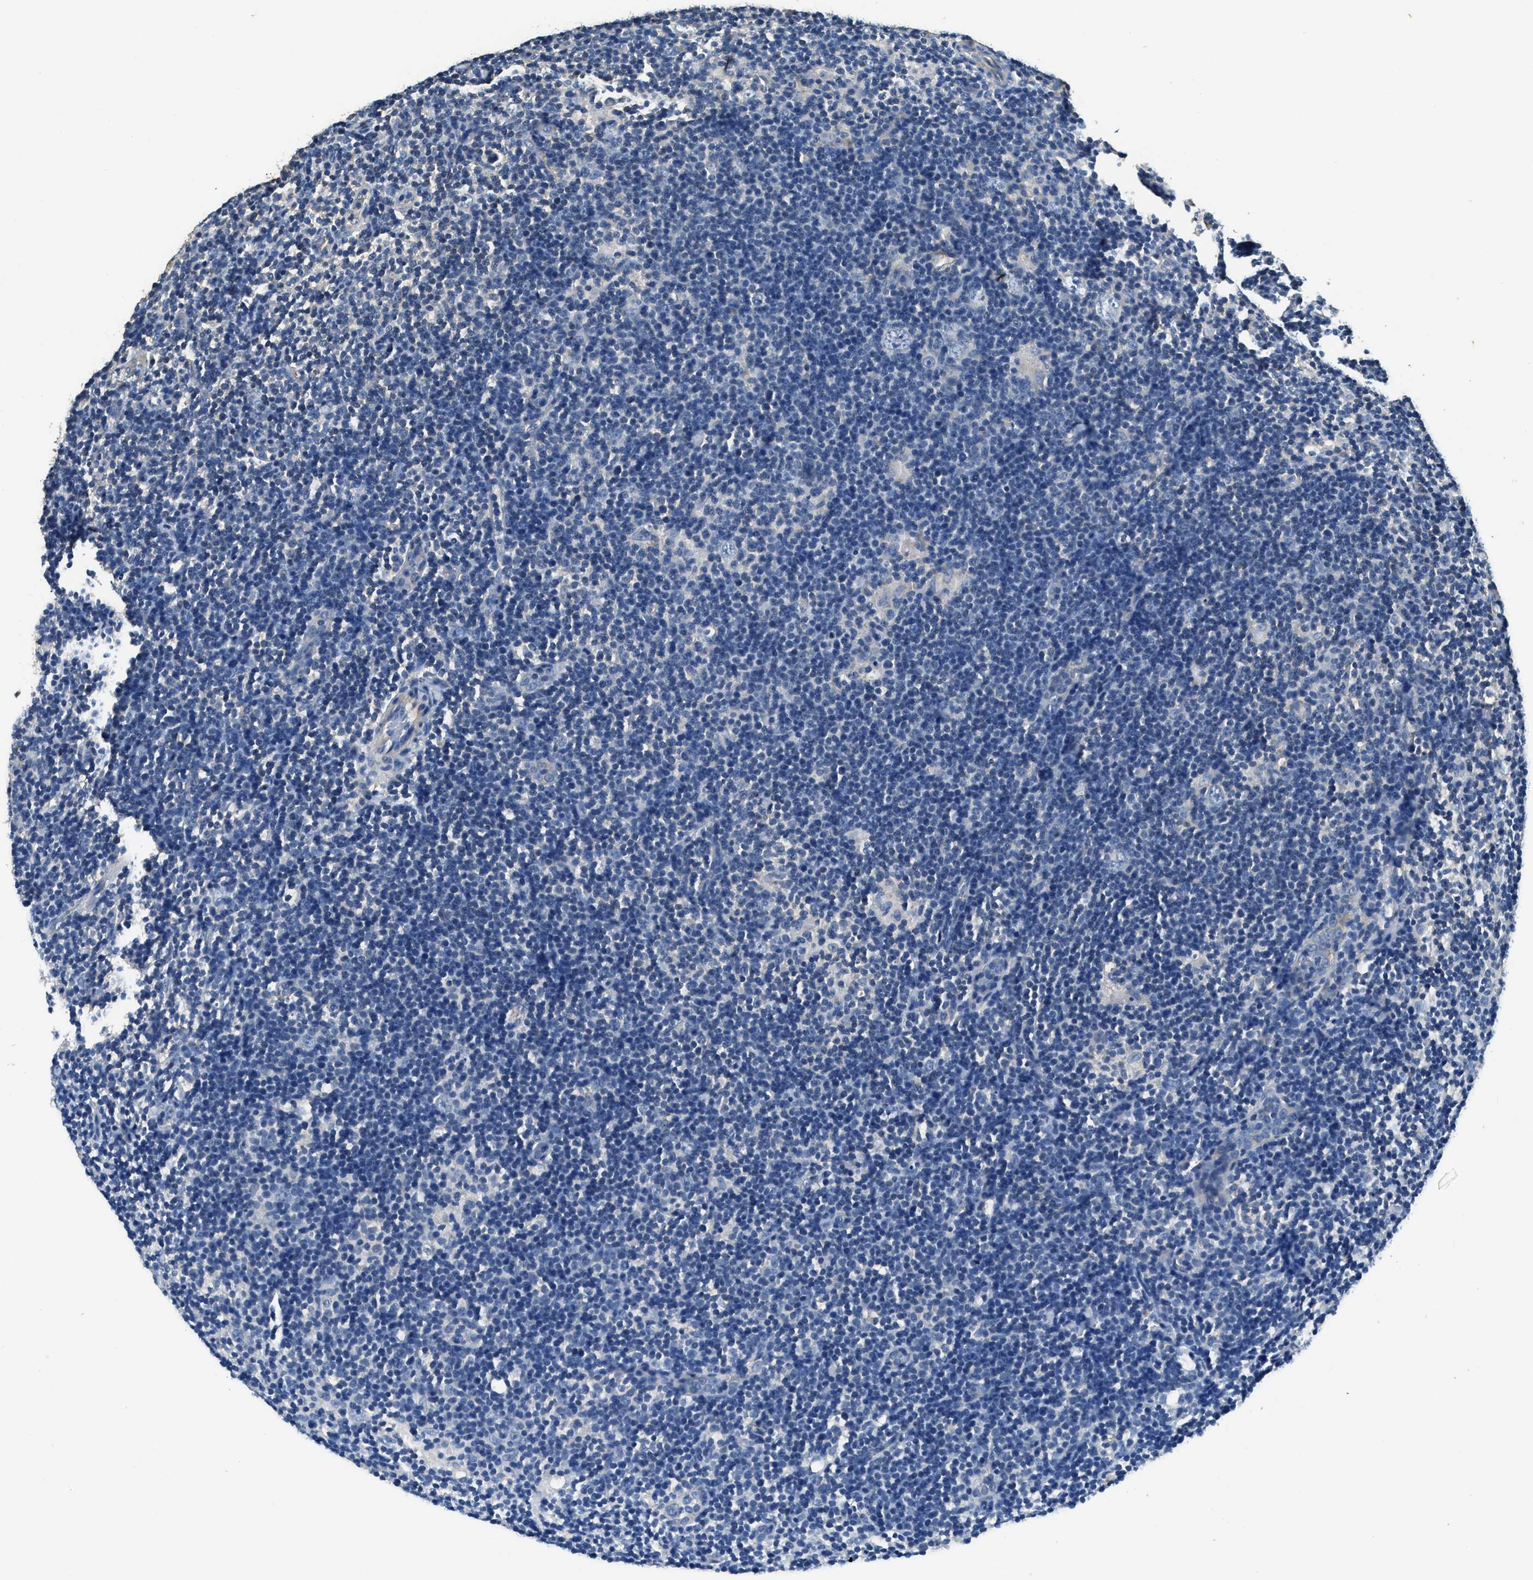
{"staining": {"intensity": "negative", "quantity": "none", "location": "none"}, "tissue": "lymphoma", "cell_type": "Tumor cells", "image_type": "cancer", "snomed": [{"axis": "morphology", "description": "Hodgkin's disease, NOS"}, {"axis": "topography", "description": "Lymph node"}], "caption": "This photomicrograph is of Hodgkin's disease stained with IHC to label a protein in brown with the nuclei are counter-stained blue. There is no positivity in tumor cells.", "gene": "MIB1", "patient": {"sex": "female", "age": 57}}